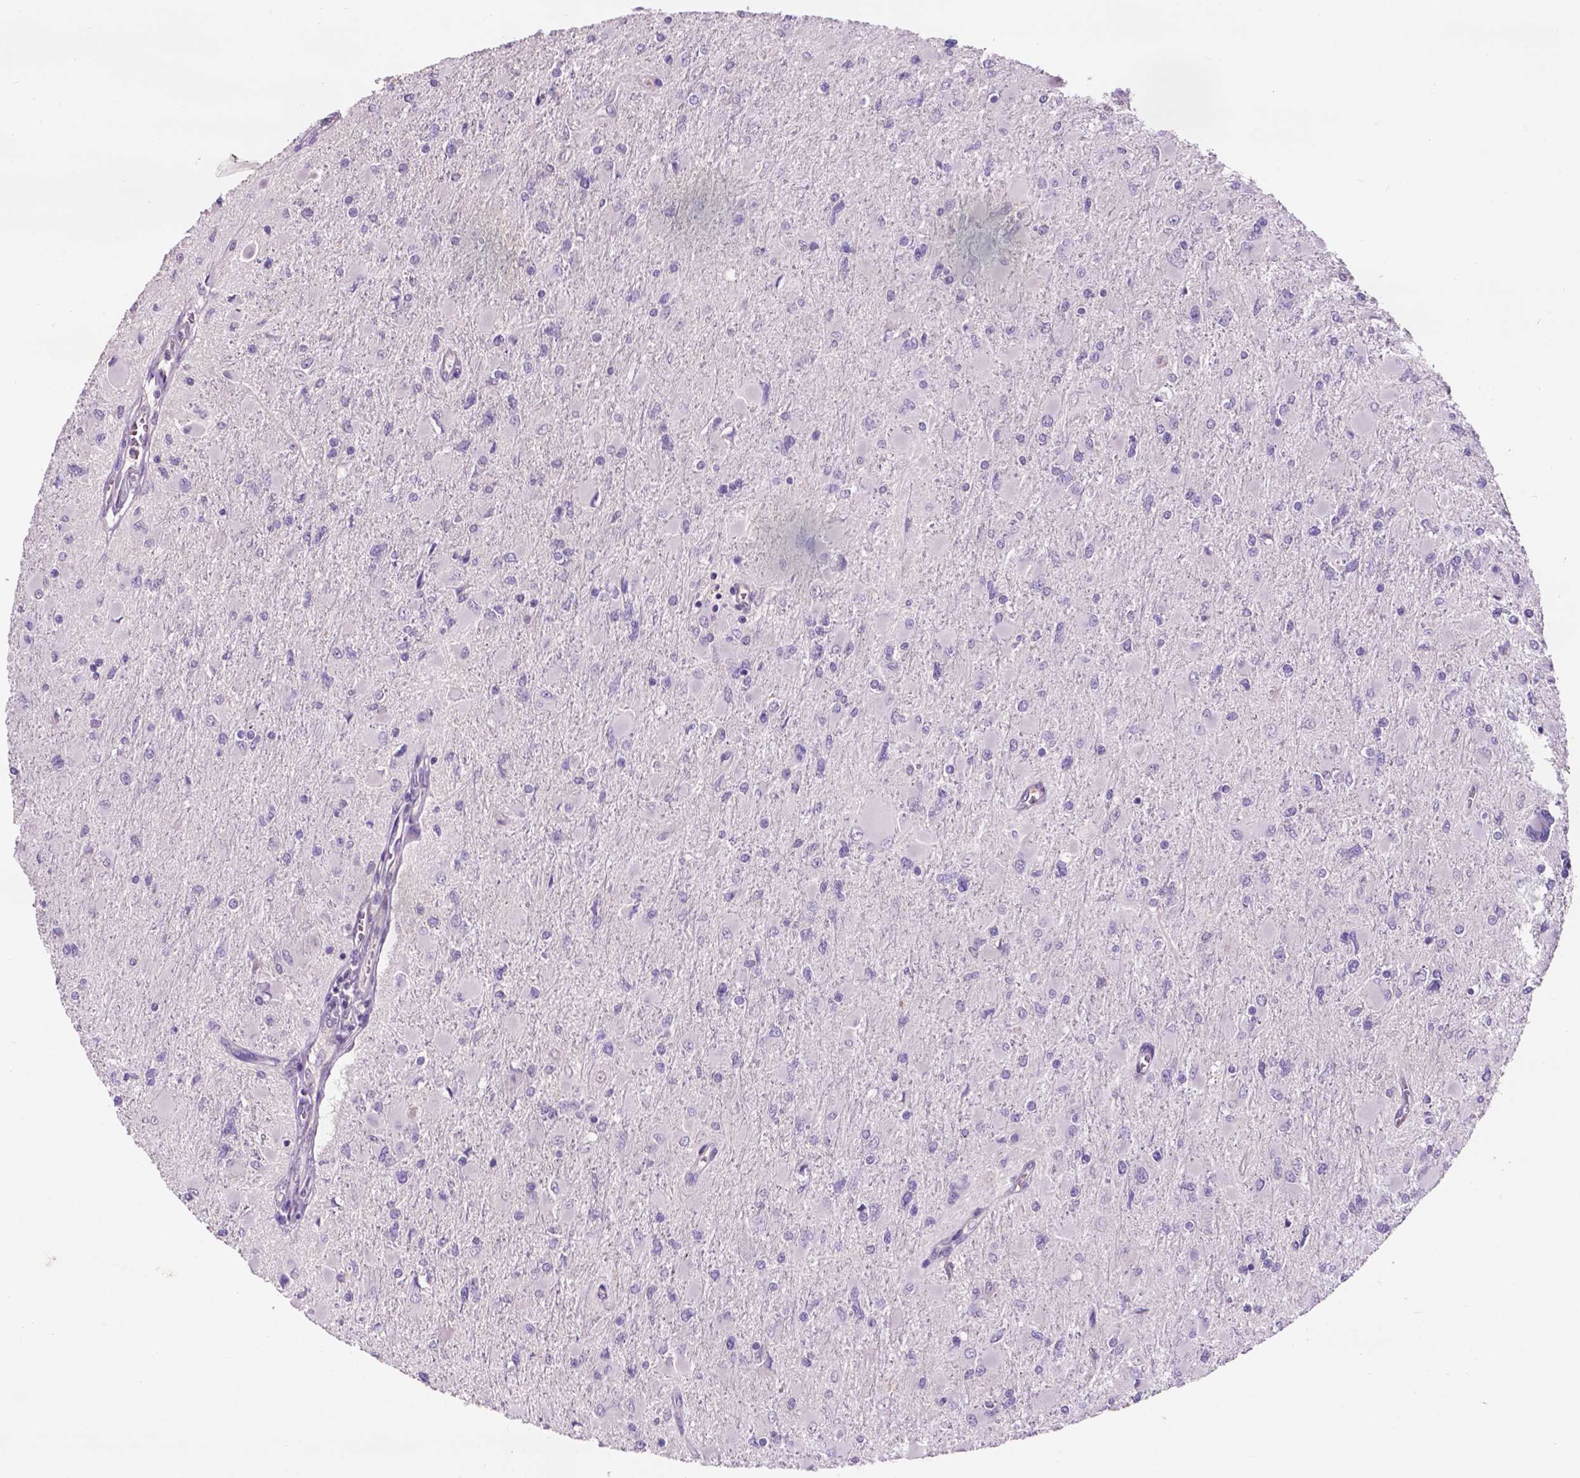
{"staining": {"intensity": "negative", "quantity": "none", "location": "none"}, "tissue": "glioma", "cell_type": "Tumor cells", "image_type": "cancer", "snomed": [{"axis": "morphology", "description": "Glioma, malignant, High grade"}, {"axis": "topography", "description": "Cerebral cortex"}], "caption": "DAB immunohistochemical staining of glioma reveals no significant positivity in tumor cells. (DAB (3,3'-diaminobenzidine) IHC visualized using brightfield microscopy, high magnification).", "gene": "PLSCR1", "patient": {"sex": "female", "age": 36}}